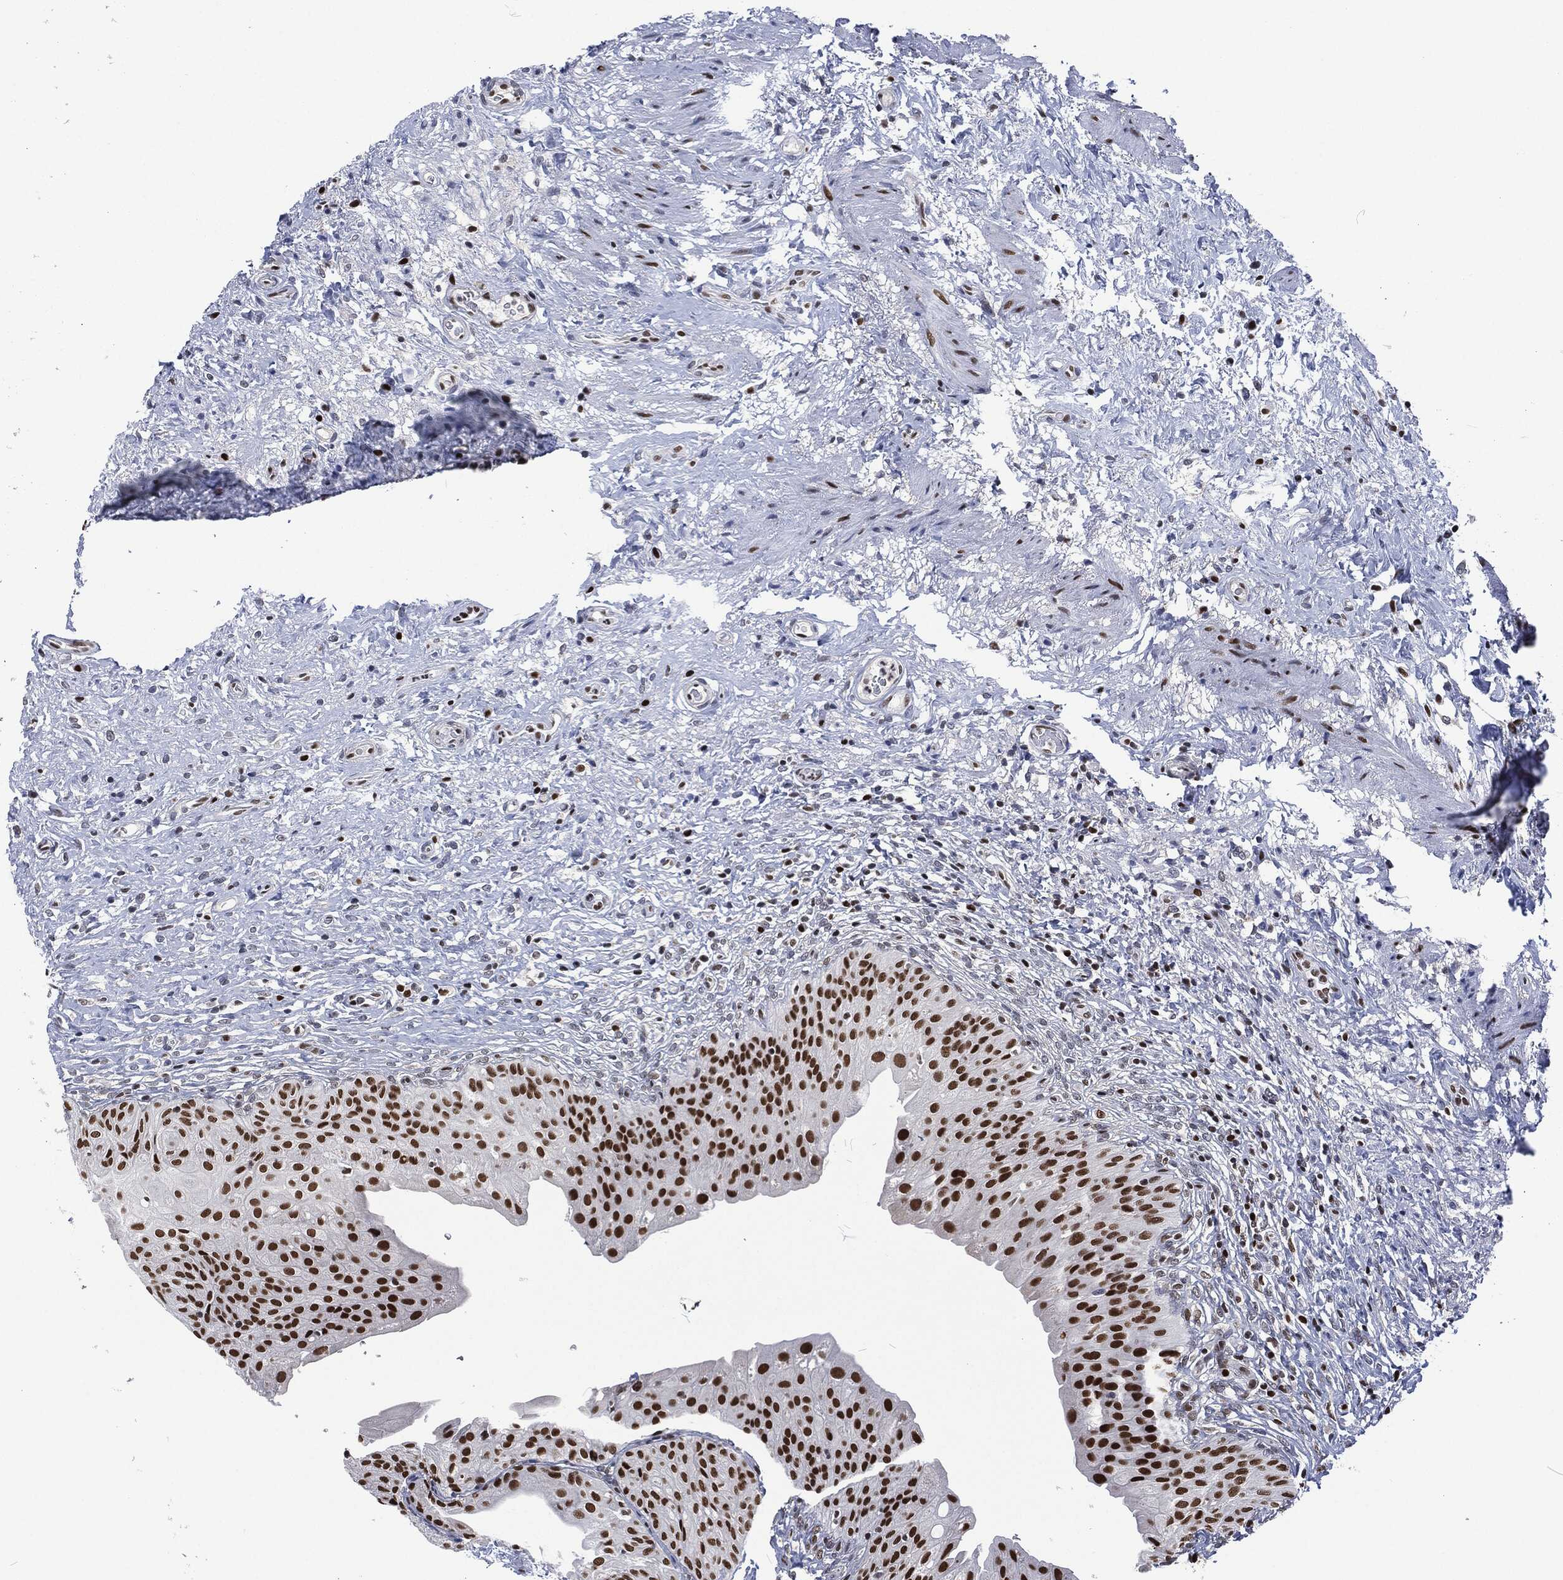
{"staining": {"intensity": "strong", "quantity": ">75%", "location": "nuclear"}, "tissue": "urinary bladder", "cell_type": "Urothelial cells", "image_type": "normal", "snomed": [{"axis": "morphology", "description": "Normal tissue, NOS"}, {"axis": "topography", "description": "Urinary bladder"}], "caption": "Immunohistochemistry image of normal urinary bladder: urinary bladder stained using immunohistochemistry (IHC) exhibits high levels of strong protein expression localized specifically in the nuclear of urothelial cells, appearing as a nuclear brown color.", "gene": "DCPS", "patient": {"sex": "male", "age": 46}}